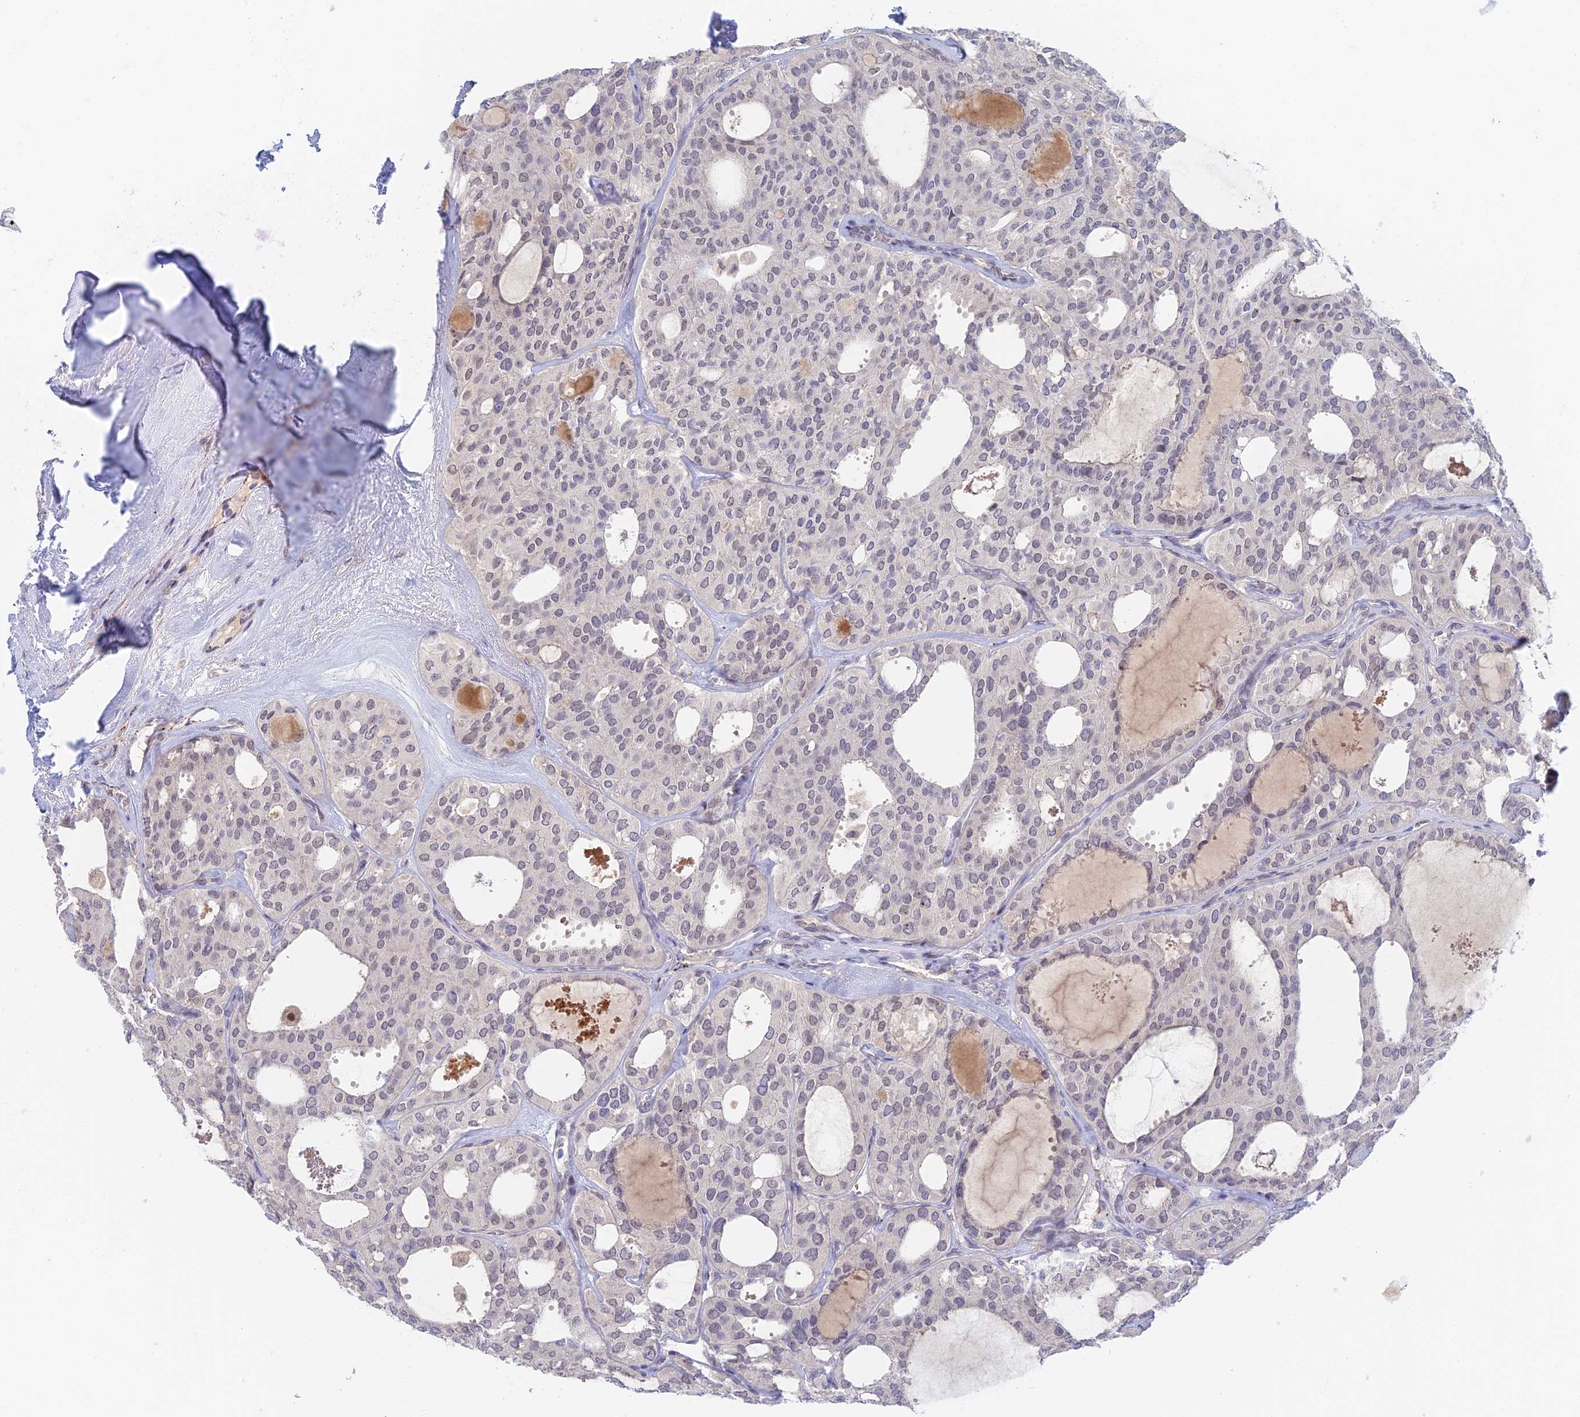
{"staining": {"intensity": "negative", "quantity": "none", "location": "none"}, "tissue": "thyroid cancer", "cell_type": "Tumor cells", "image_type": "cancer", "snomed": [{"axis": "morphology", "description": "Follicular adenoma carcinoma, NOS"}, {"axis": "topography", "description": "Thyroid gland"}], "caption": "Human follicular adenoma carcinoma (thyroid) stained for a protein using IHC displays no expression in tumor cells.", "gene": "ZUP1", "patient": {"sex": "male", "age": 75}}